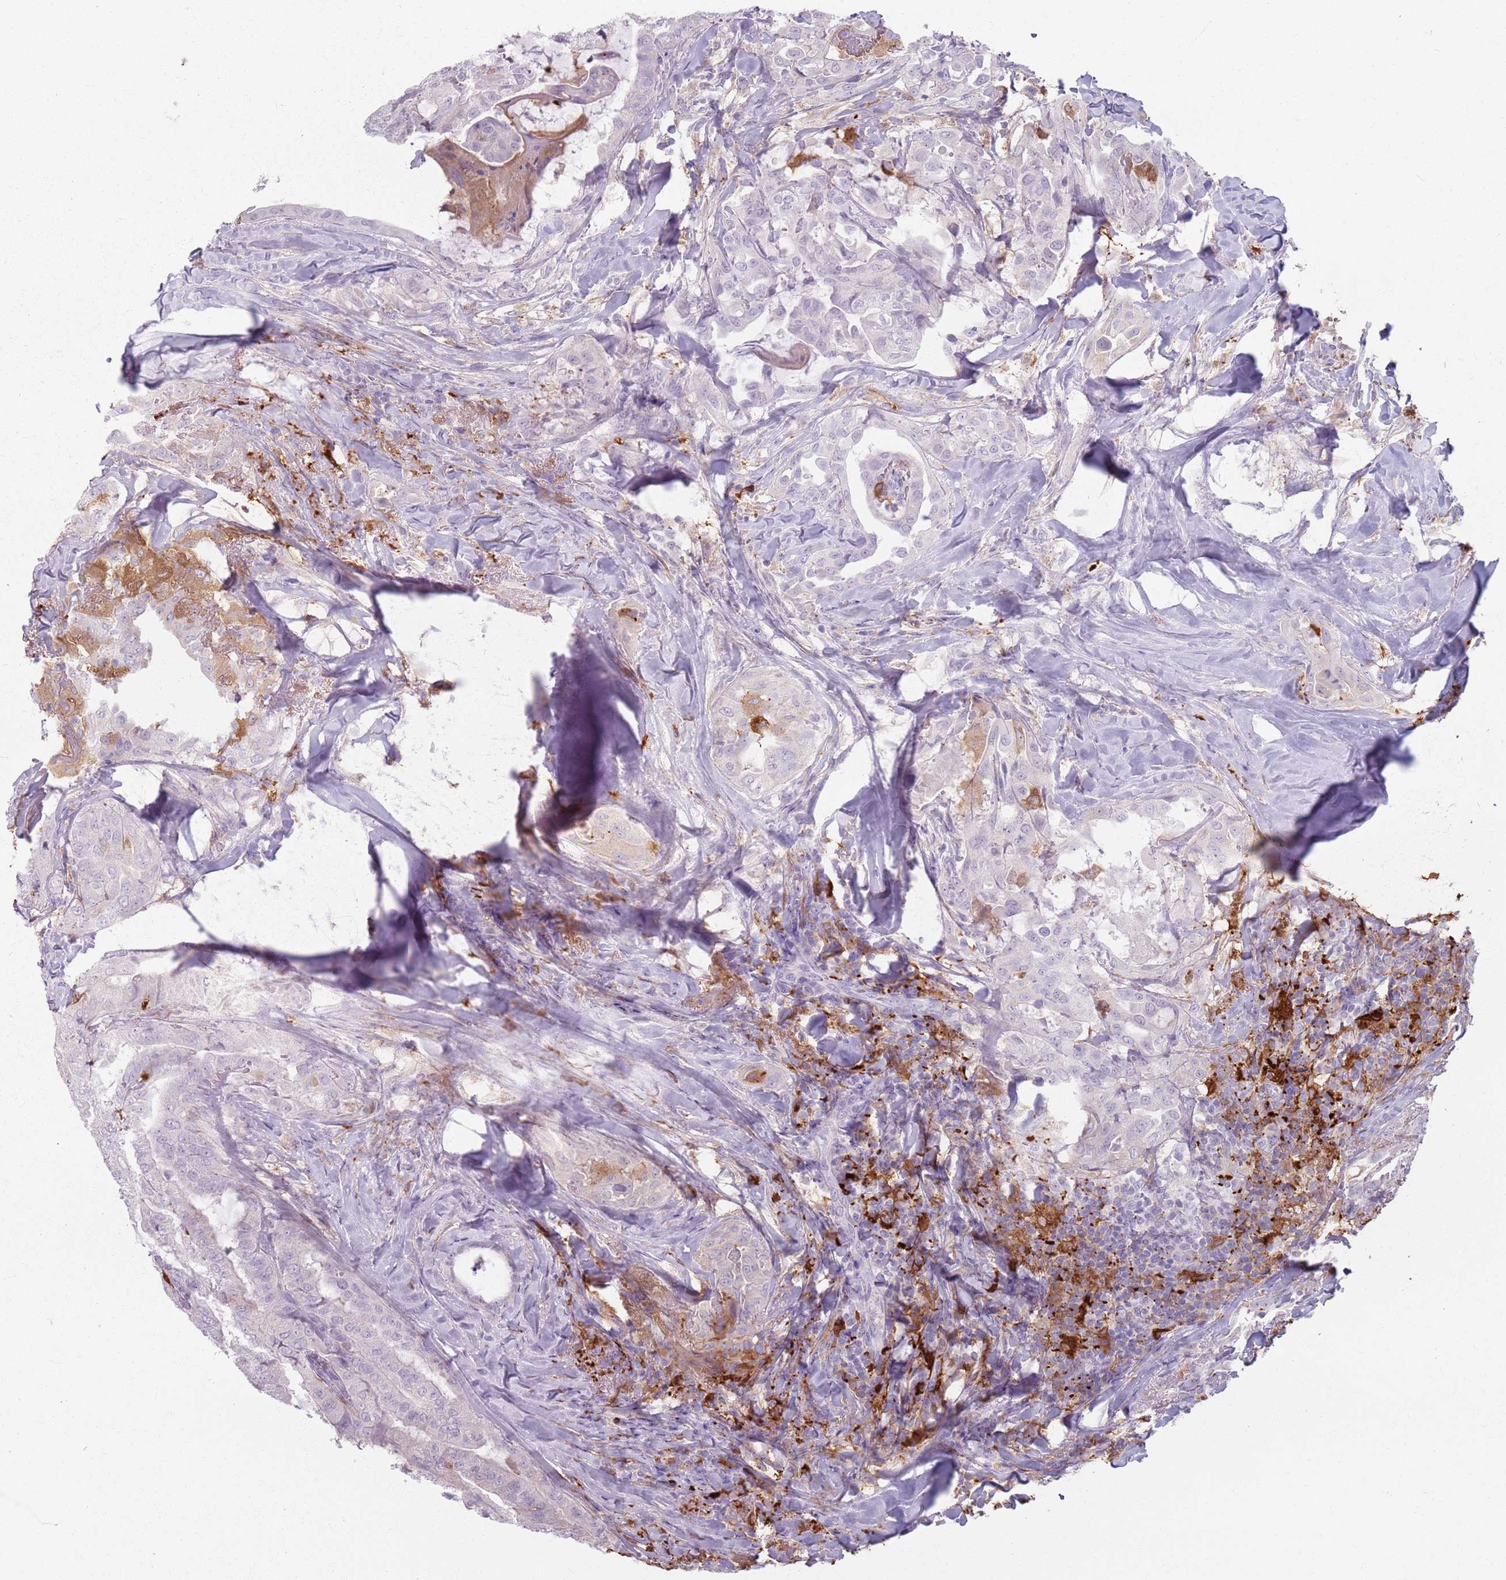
{"staining": {"intensity": "moderate", "quantity": "<25%", "location": "cytoplasmic/membranous"}, "tissue": "thyroid cancer", "cell_type": "Tumor cells", "image_type": "cancer", "snomed": [{"axis": "morphology", "description": "Papillary adenocarcinoma, NOS"}, {"axis": "topography", "description": "Thyroid gland"}], "caption": "This image reveals thyroid papillary adenocarcinoma stained with immunohistochemistry (IHC) to label a protein in brown. The cytoplasmic/membranous of tumor cells show moderate positivity for the protein. Nuclei are counter-stained blue.", "gene": "GDPGP1", "patient": {"sex": "female", "age": 68}}